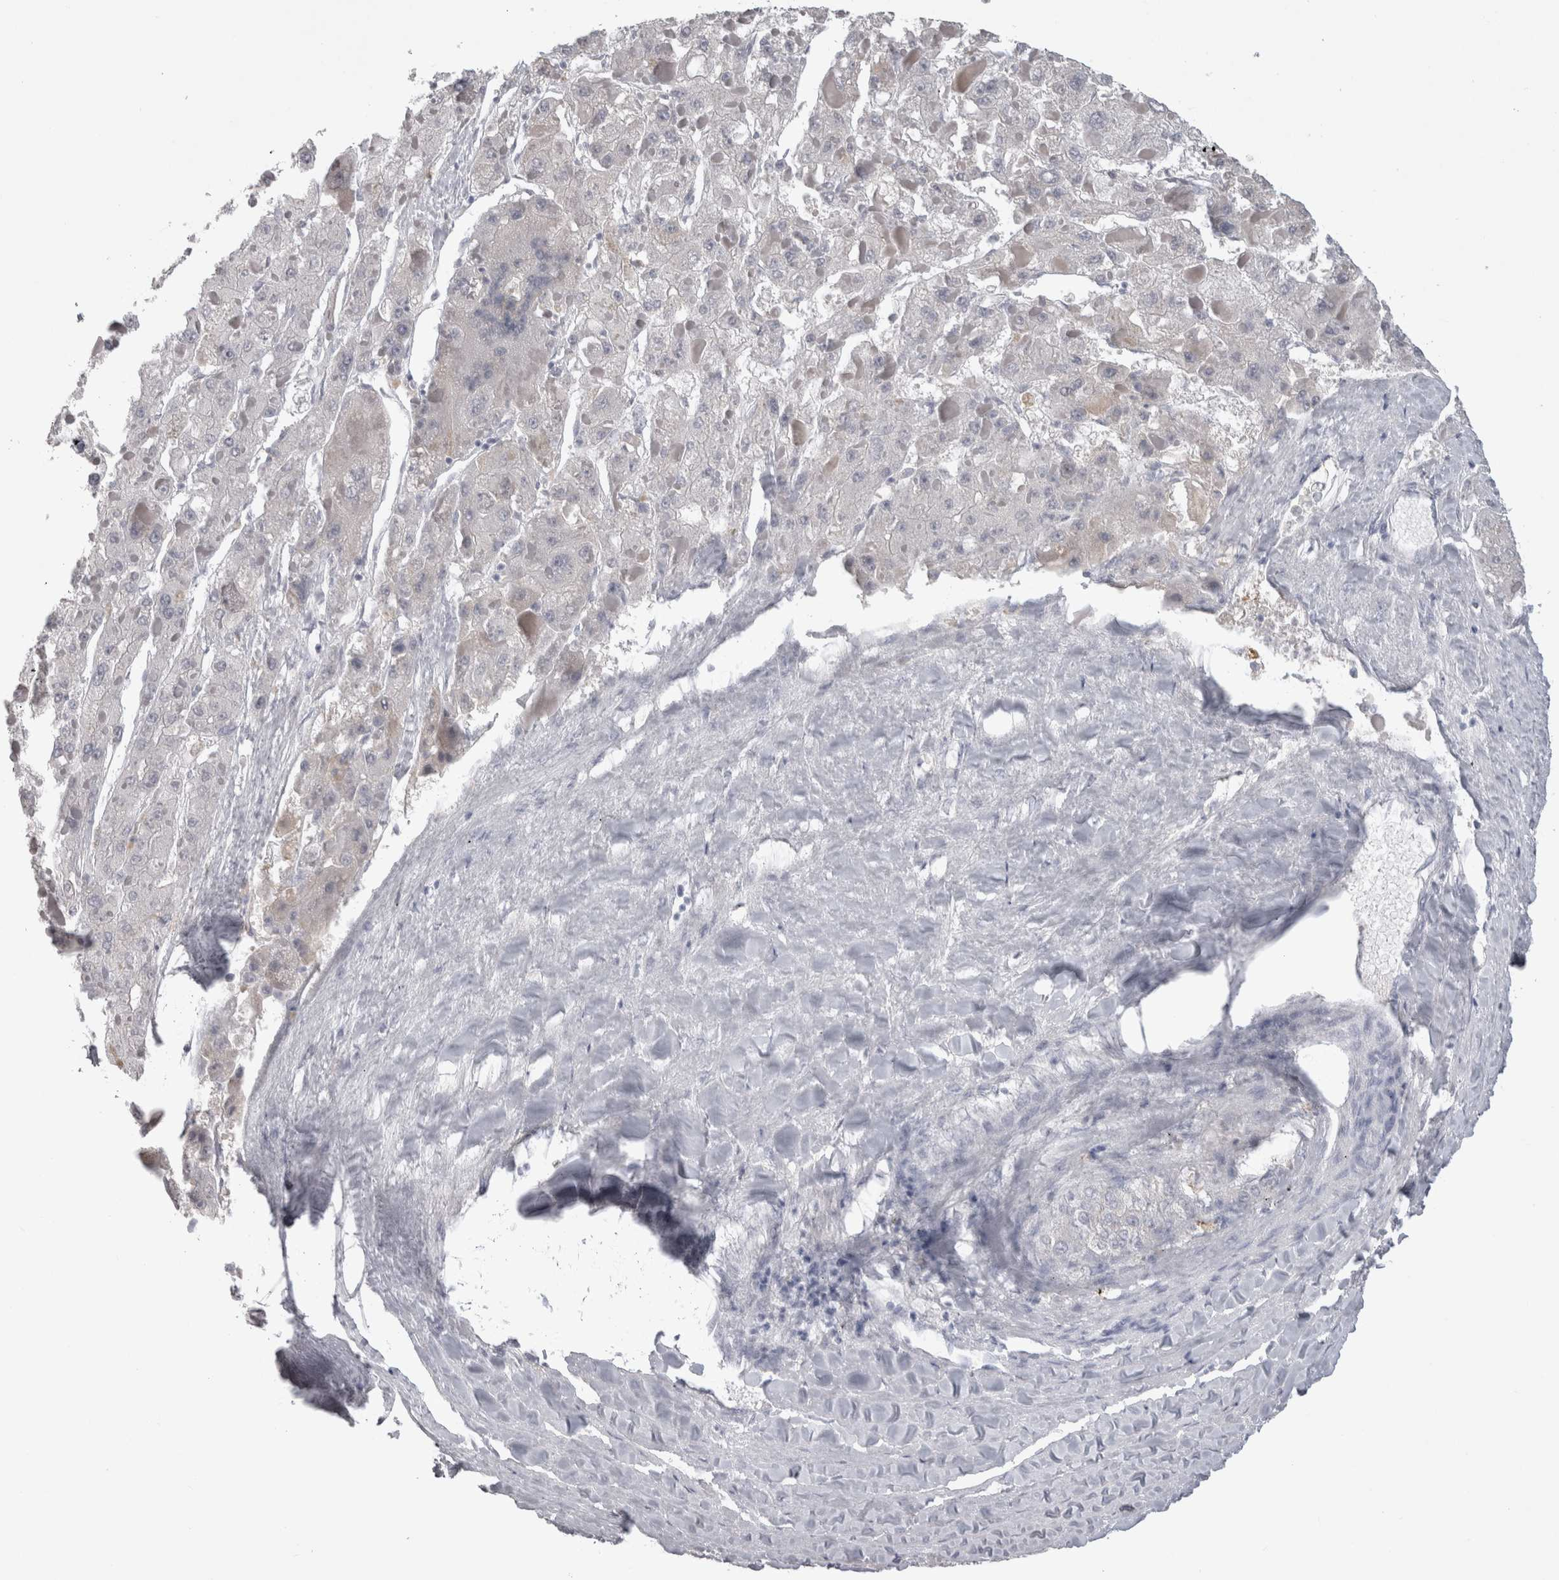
{"staining": {"intensity": "negative", "quantity": "none", "location": "none"}, "tissue": "liver cancer", "cell_type": "Tumor cells", "image_type": "cancer", "snomed": [{"axis": "morphology", "description": "Carcinoma, Hepatocellular, NOS"}, {"axis": "topography", "description": "Liver"}], "caption": "Immunohistochemistry histopathology image of neoplastic tissue: human hepatocellular carcinoma (liver) stained with DAB (3,3'-diaminobenzidine) exhibits no significant protein staining in tumor cells.", "gene": "ADAM2", "patient": {"sex": "female", "age": 73}}